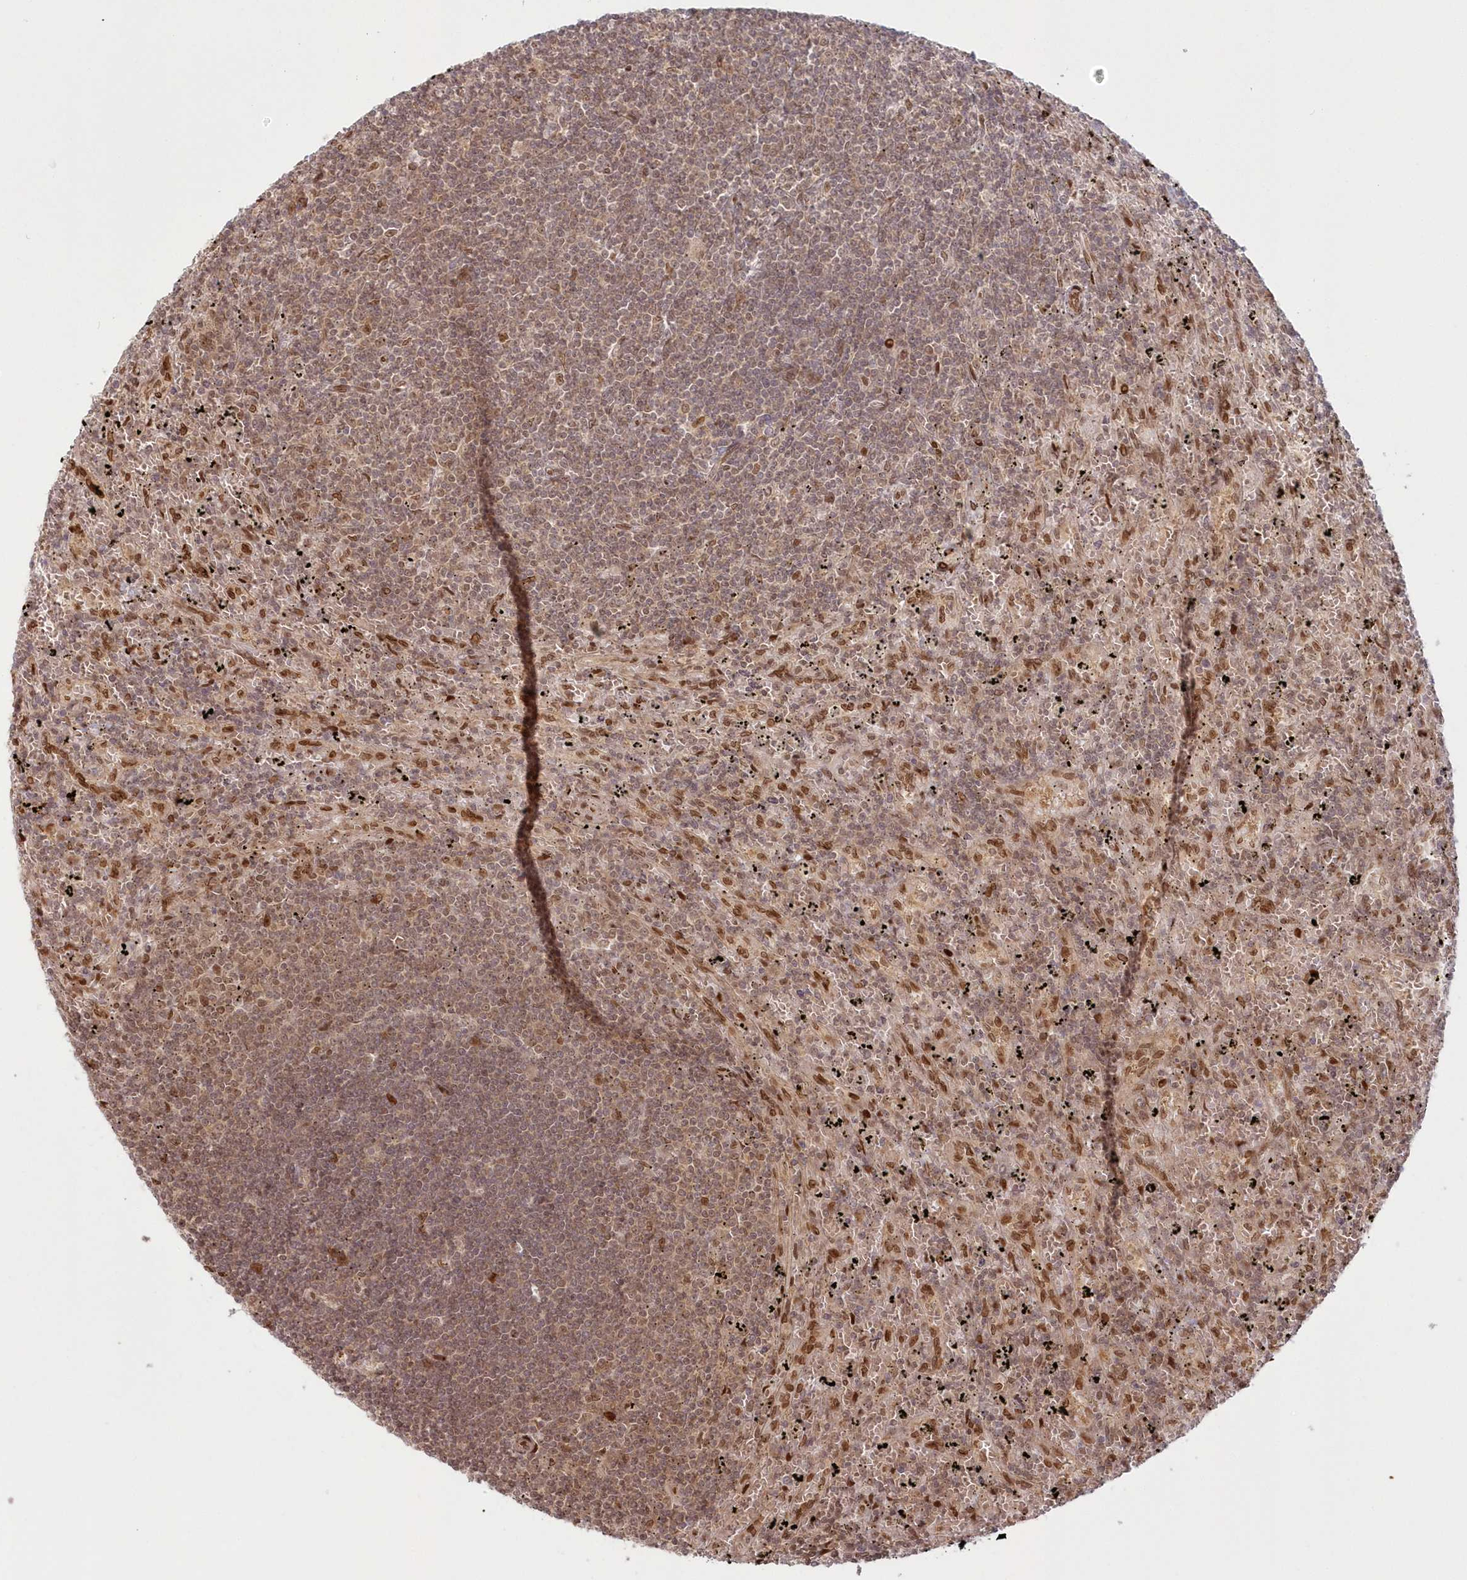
{"staining": {"intensity": "weak", "quantity": ">75%", "location": "nuclear"}, "tissue": "lymphoma", "cell_type": "Tumor cells", "image_type": "cancer", "snomed": [{"axis": "morphology", "description": "Malignant lymphoma, non-Hodgkin's type, Low grade"}, {"axis": "topography", "description": "Spleen"}], "caption": "Approximately >75% of tumor cells in human low-grade malignant lymphoma, non-Hodgkin's type display weak nuclear protein positivity as visualized by brown immunohistochemical staining.", "gene": "TOGARAM2", "patient": {"sex": "male", "age": 76}}